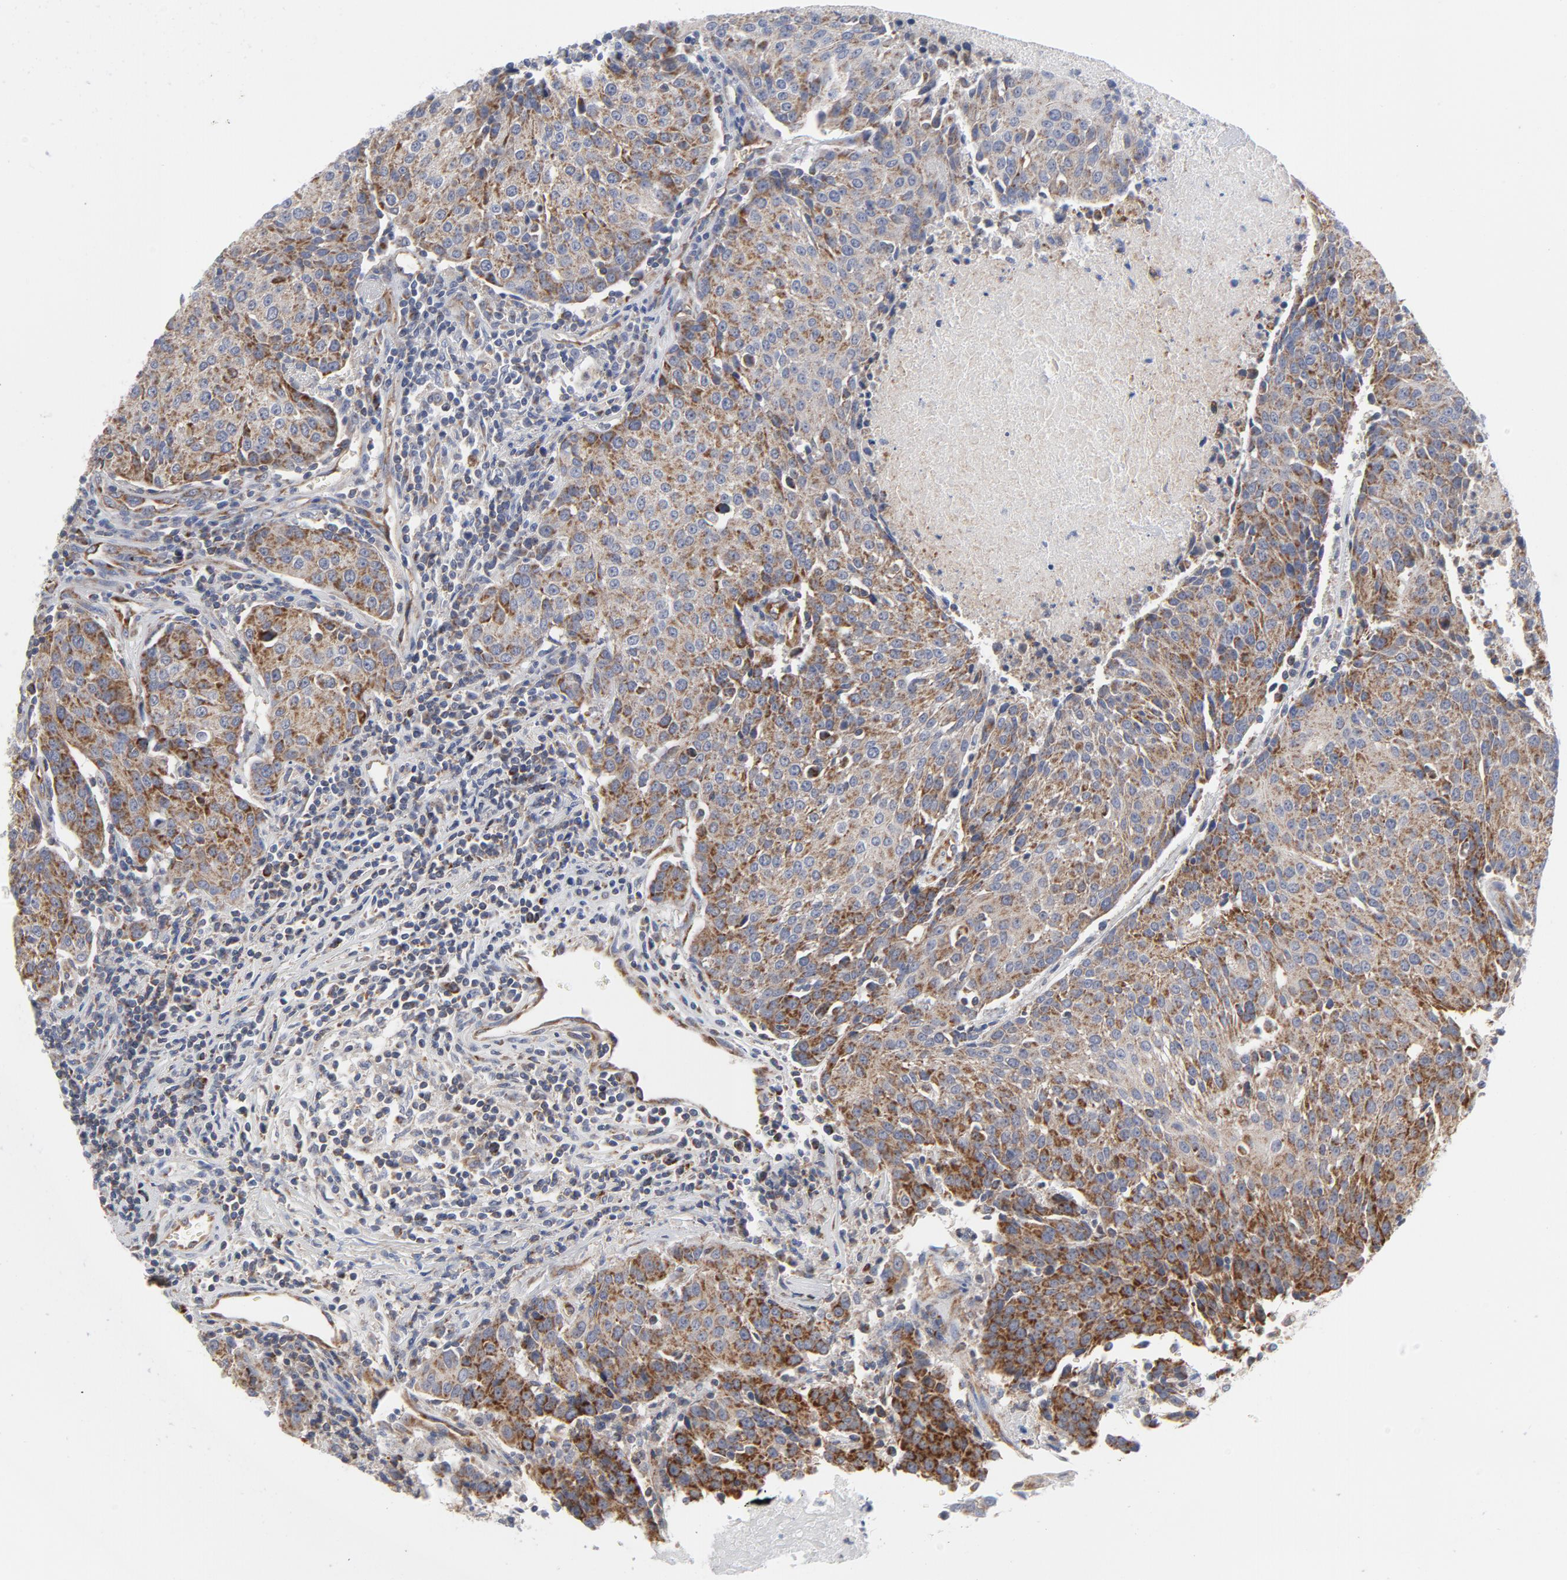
{"staining": {"intensity": "moderate", "quantity": ">75%", "location": "cytoplasmic/membranous"}, "tissue": "urothelial cancer", "cell_type": "Tumor cells", "image_type": "cancer", "snomed": [{"axis": "morphology", "description": "Urothelial carcinoma, High grade"}, {"axis": "topography", "description": "Urinary bladder"}], "caption": "Immunohistochemical staining of urothelial cancer demonstrates moderate cytoplasmic/membranous protein positivity in about >75% of tumor cells. The staining is performed using DAB brown chromogen to label protein expression. The nuclei are counter-stained blue using hematoxylin.", "gene": "OXA1L", "patient": {"sex": "female", "age": 85}}